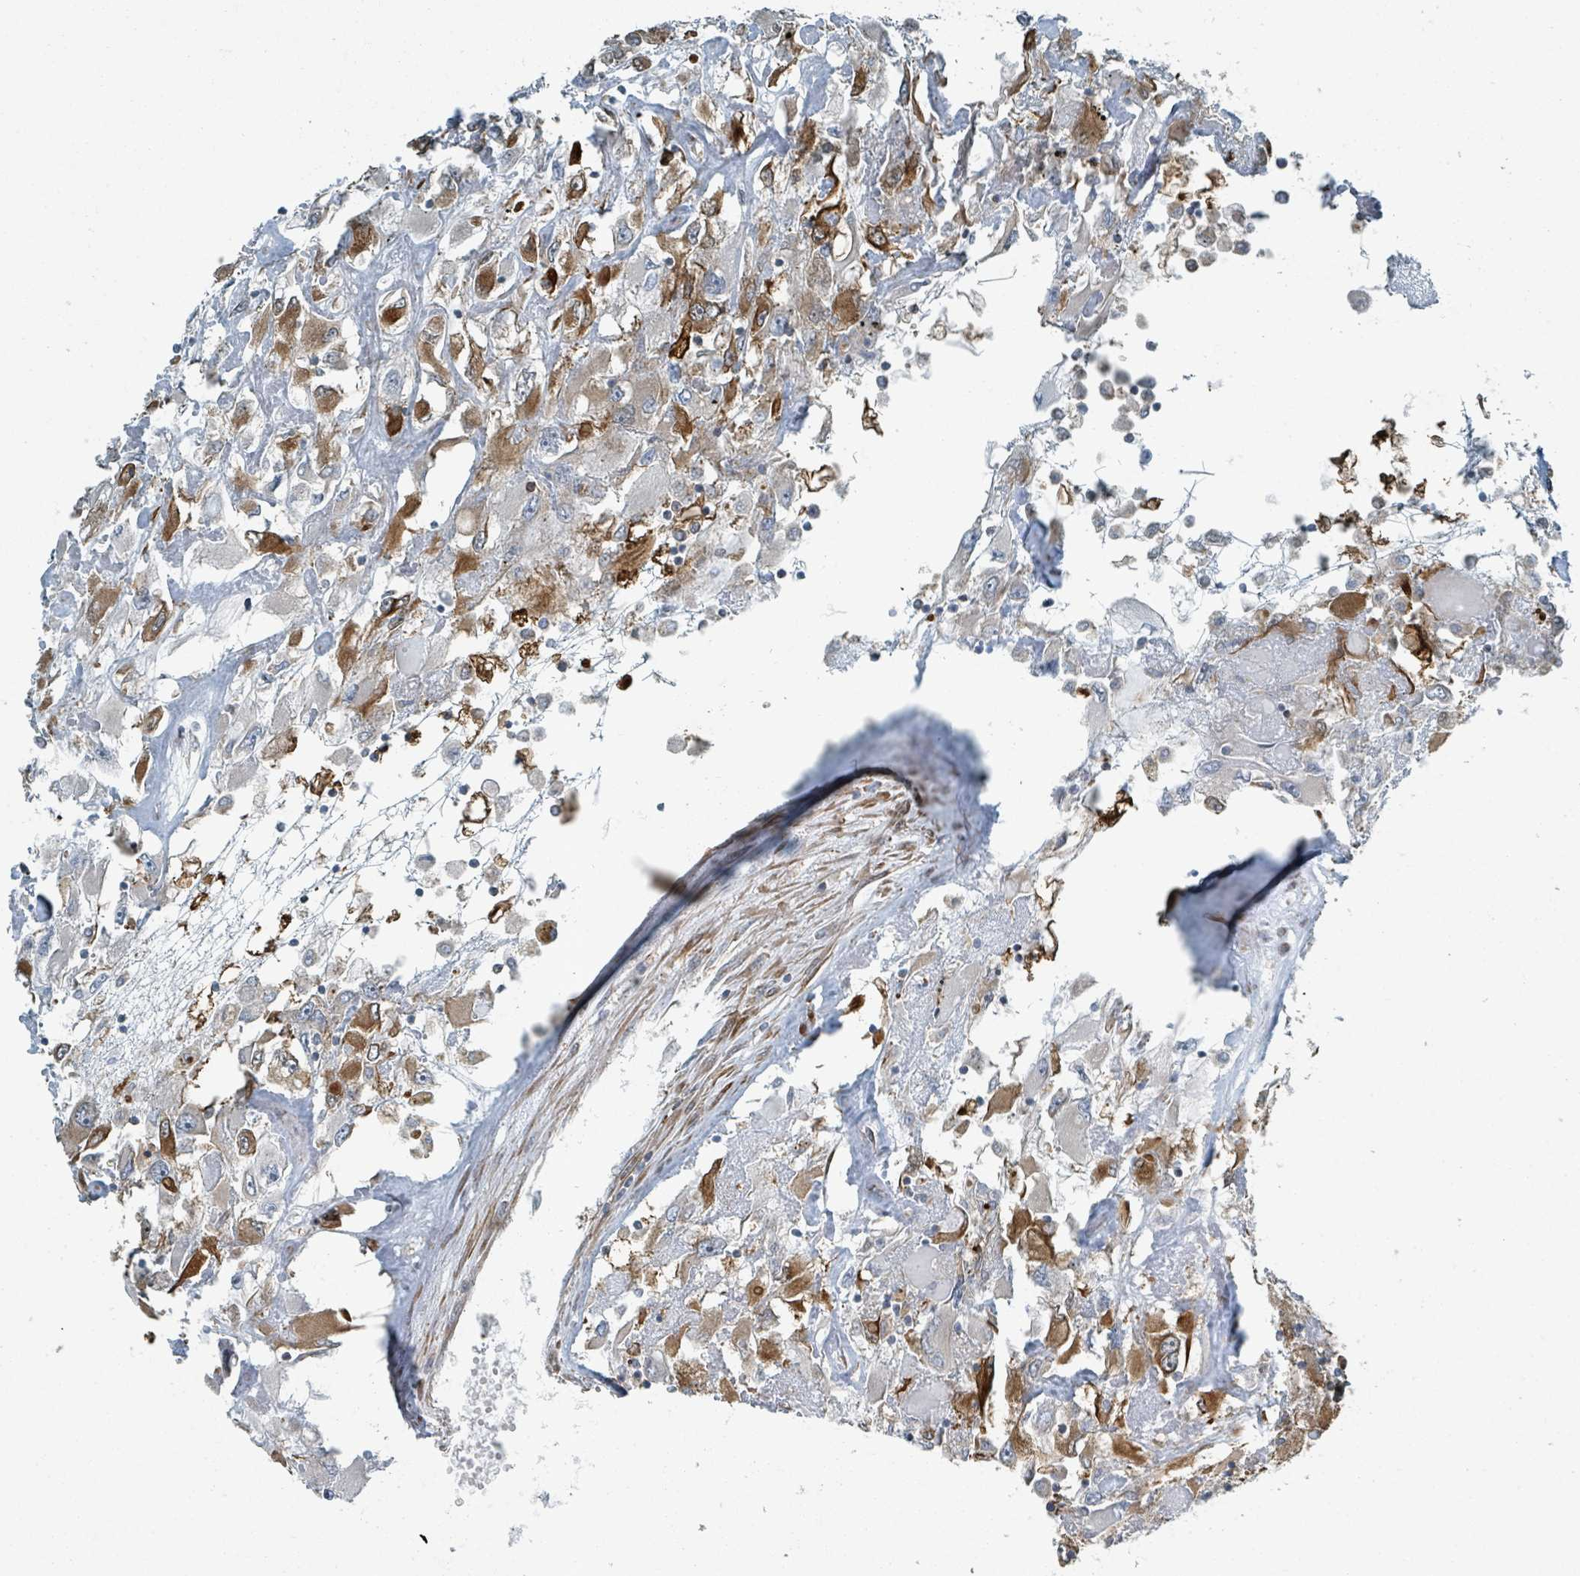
{"staining": {"intensity": "moderate", "quantity": ">75%", "location": "cytoplasmic/membranous"}, "tissue": "renal cancer", "cell_type": "Tumor cells", "image_type": "cancer", "snomed": [{"axis": "morphology", "description": "Adenocarcinoma, NOS"}, {"axis": "topography", "description": "Kidney"}], "caption": "Human adenocarcinoma (renal) stained for a protein (brown) demonstrates moderate cytoplasmic/membranous positive expression in approximately >75% of tumor cells.", "gene": "RHPN2", "patient": {"sex": "female", "age": 52}}